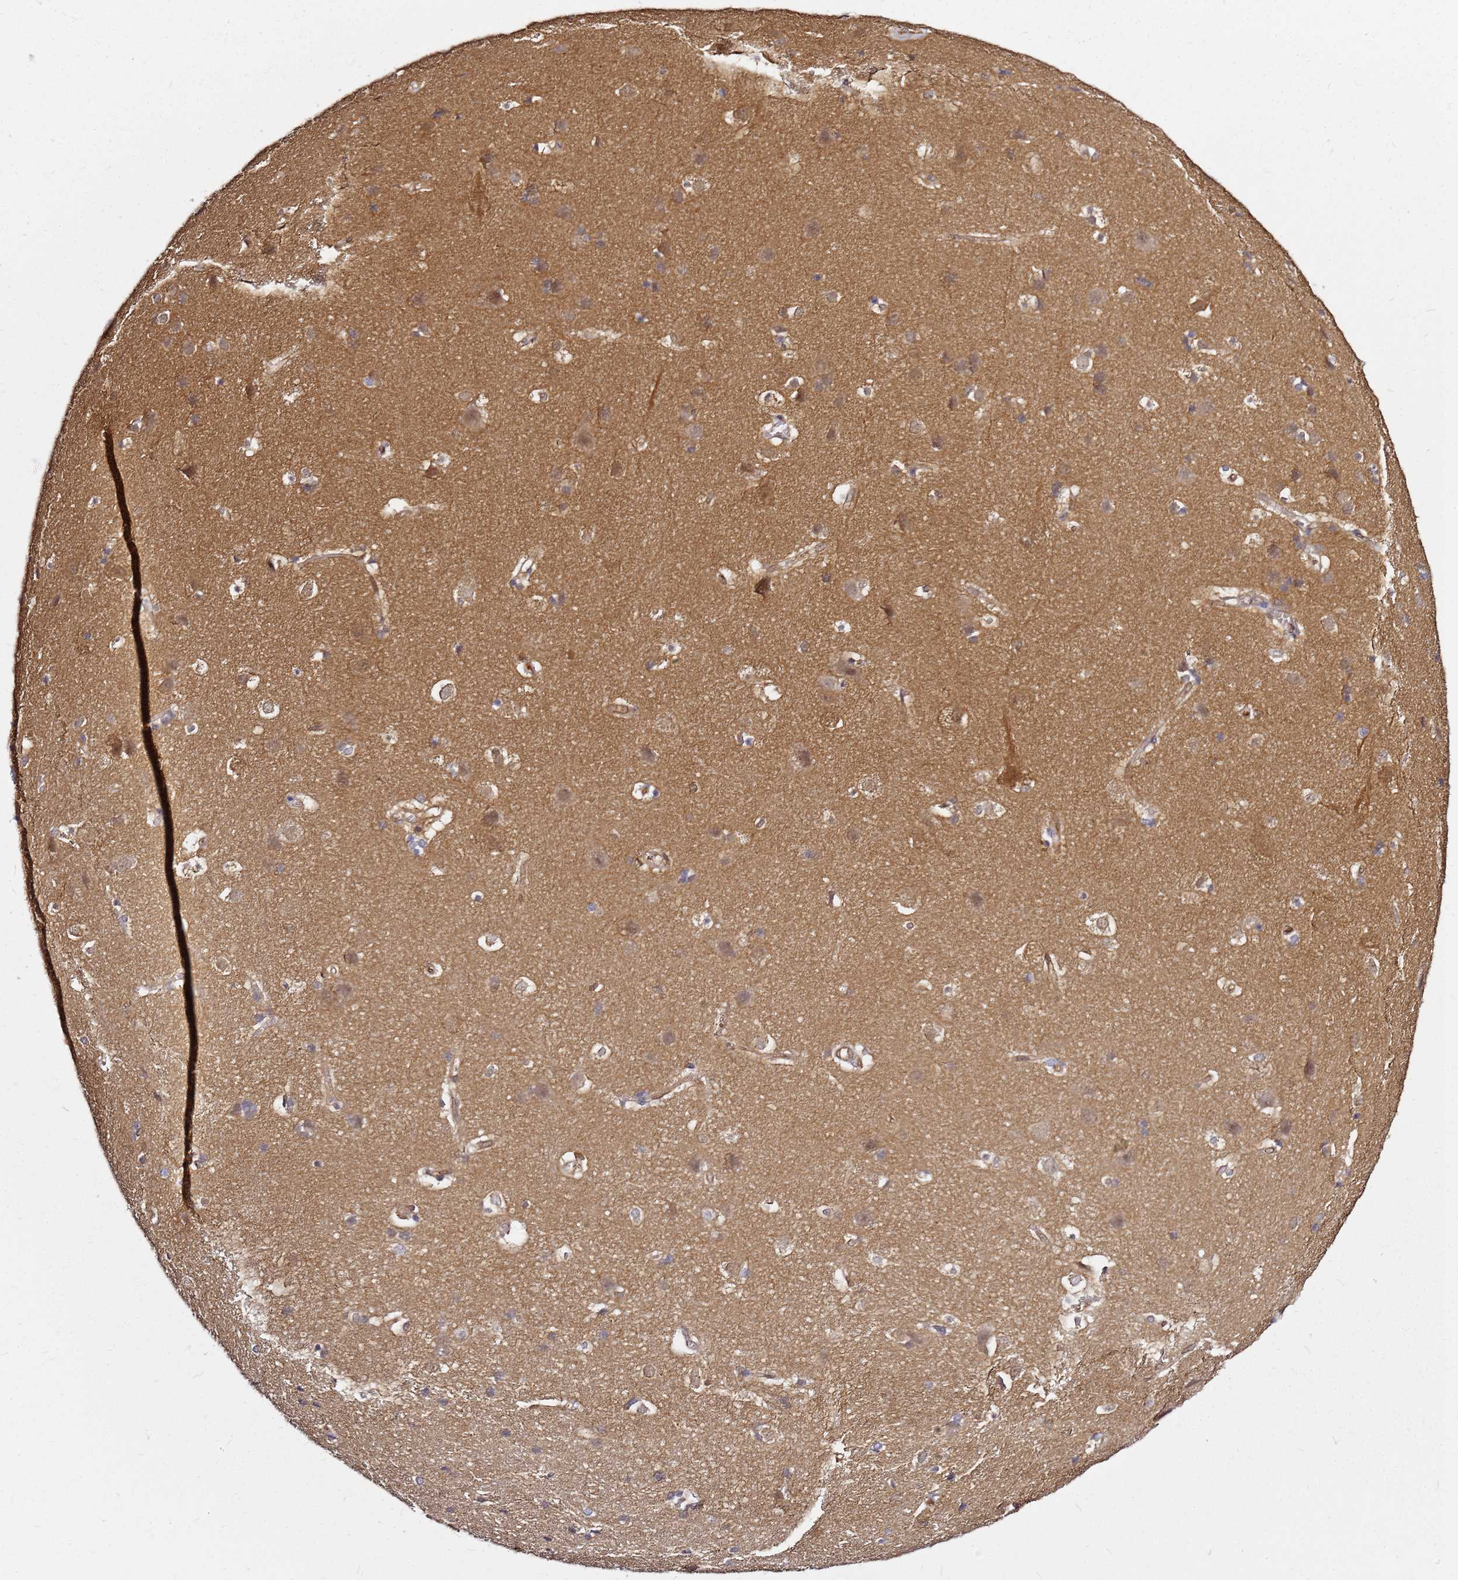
{"staining": {"intensity": "moderate", "quantity": "25%-75%", "location": "cytoplasmic/membranous,nuclear"}, "tissue": "cerebral cortex", "cell_type": "Endothelial cells", "image_type": "normal", "snomed": [{"axis": "morphology", "description": "Normal tissue, NOS"}, {"axis": "topography", "description": "Cerebral cortex"}], "caption": "Protein expression analysis of unremarkable cerebral cortex demonstrates moderate cytoplasmic/membranous,nuclear expression in about 25%-75% of endothelial cells. (IHC, brightfield microscopy, high magnification).", "gene": "NUDT14", "patient": {"sex": "male", "age": 54}}